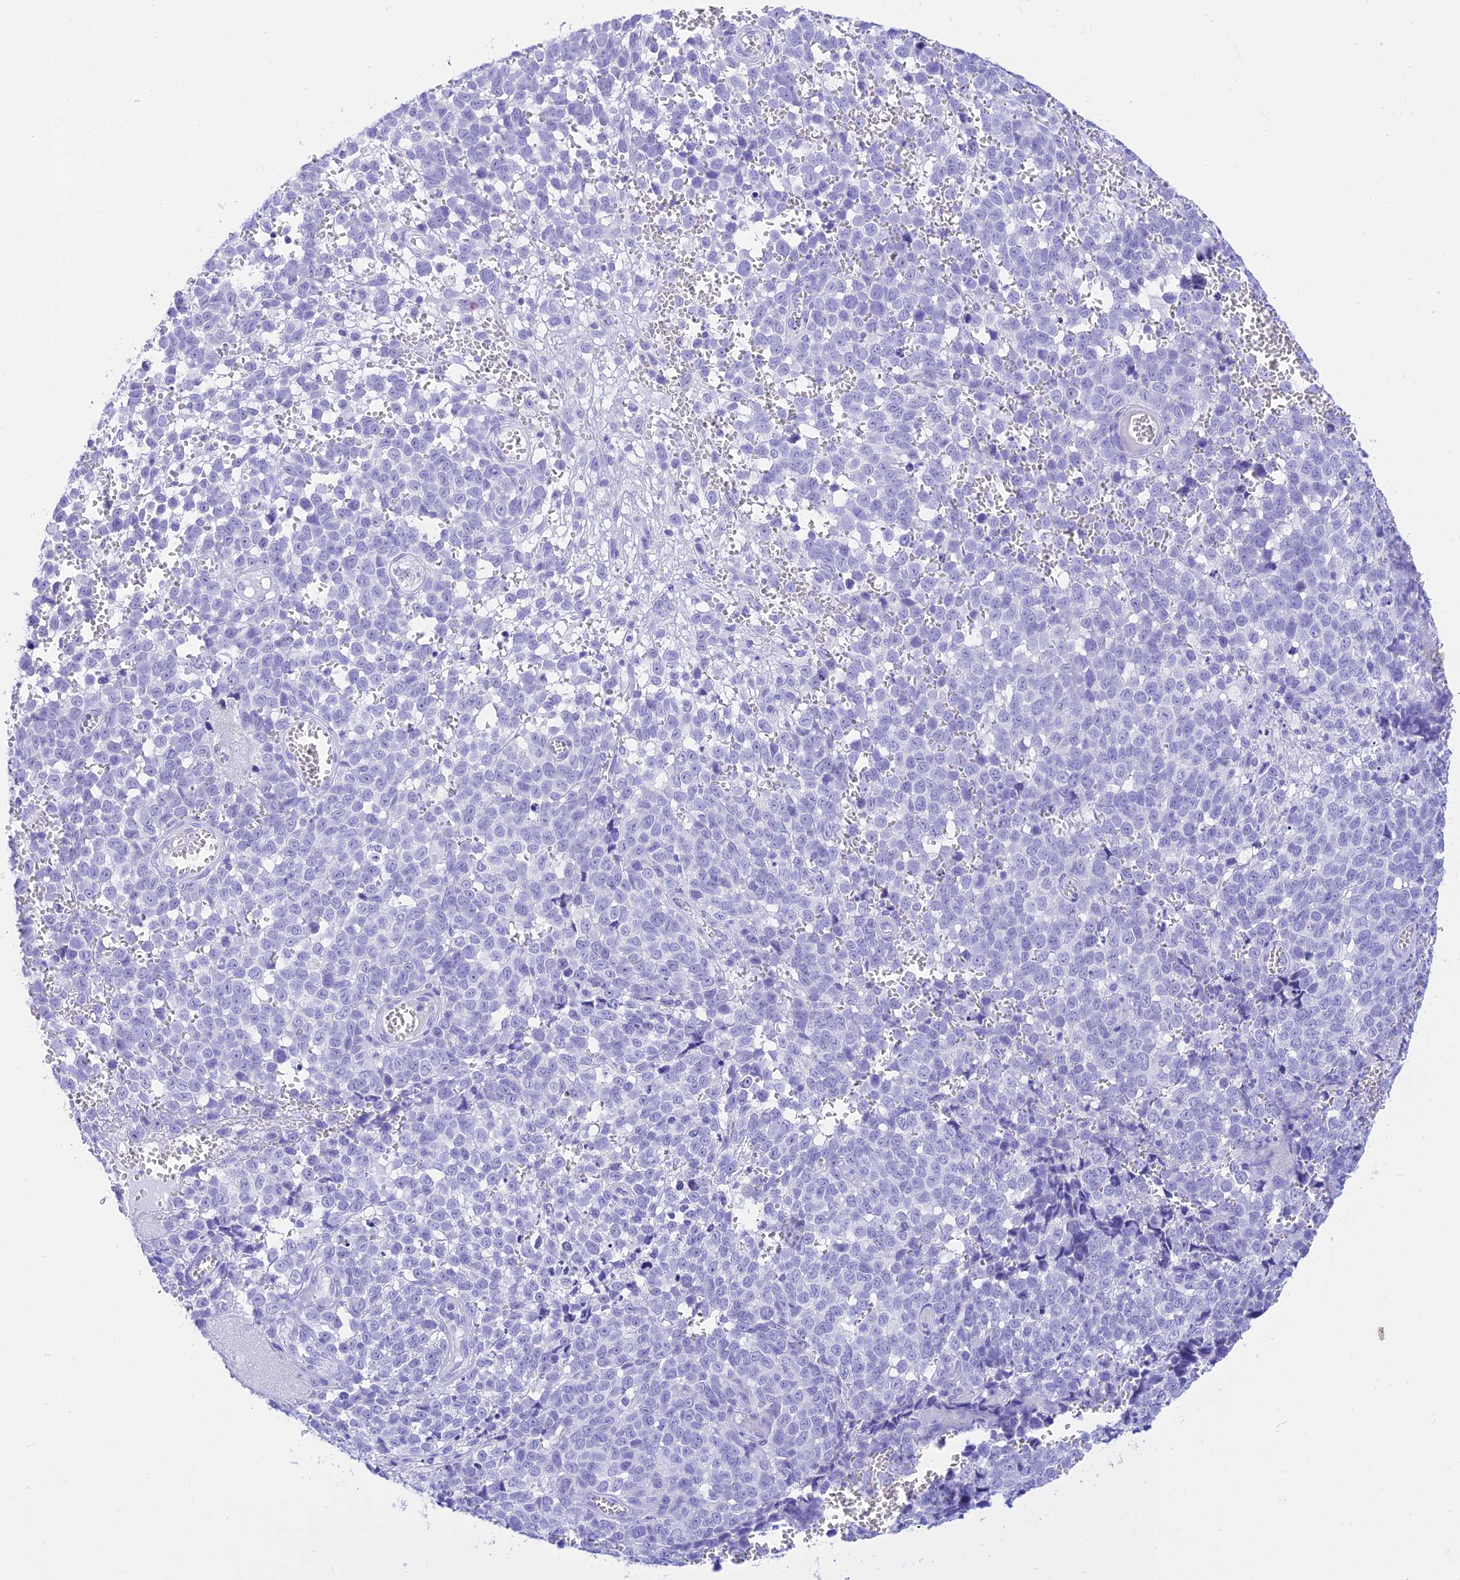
{"staining": {"intensity": "negative", "quantity": "none", "location": "none"}, "tissue": "melanoma", "cell_type": "Tumor cells", "image_type": "cancer", "snomed": [{"axis": "morphology", "description": "Malignant melanoma, NOS"}, {"axis": "topography", "description": "Nose, NOS"}], "caption": "Melanoma stained for a protein using IHC displays no expression tumor cells.", "gene": "PRNP", "patient": {"sex": "female", "age": 48}}